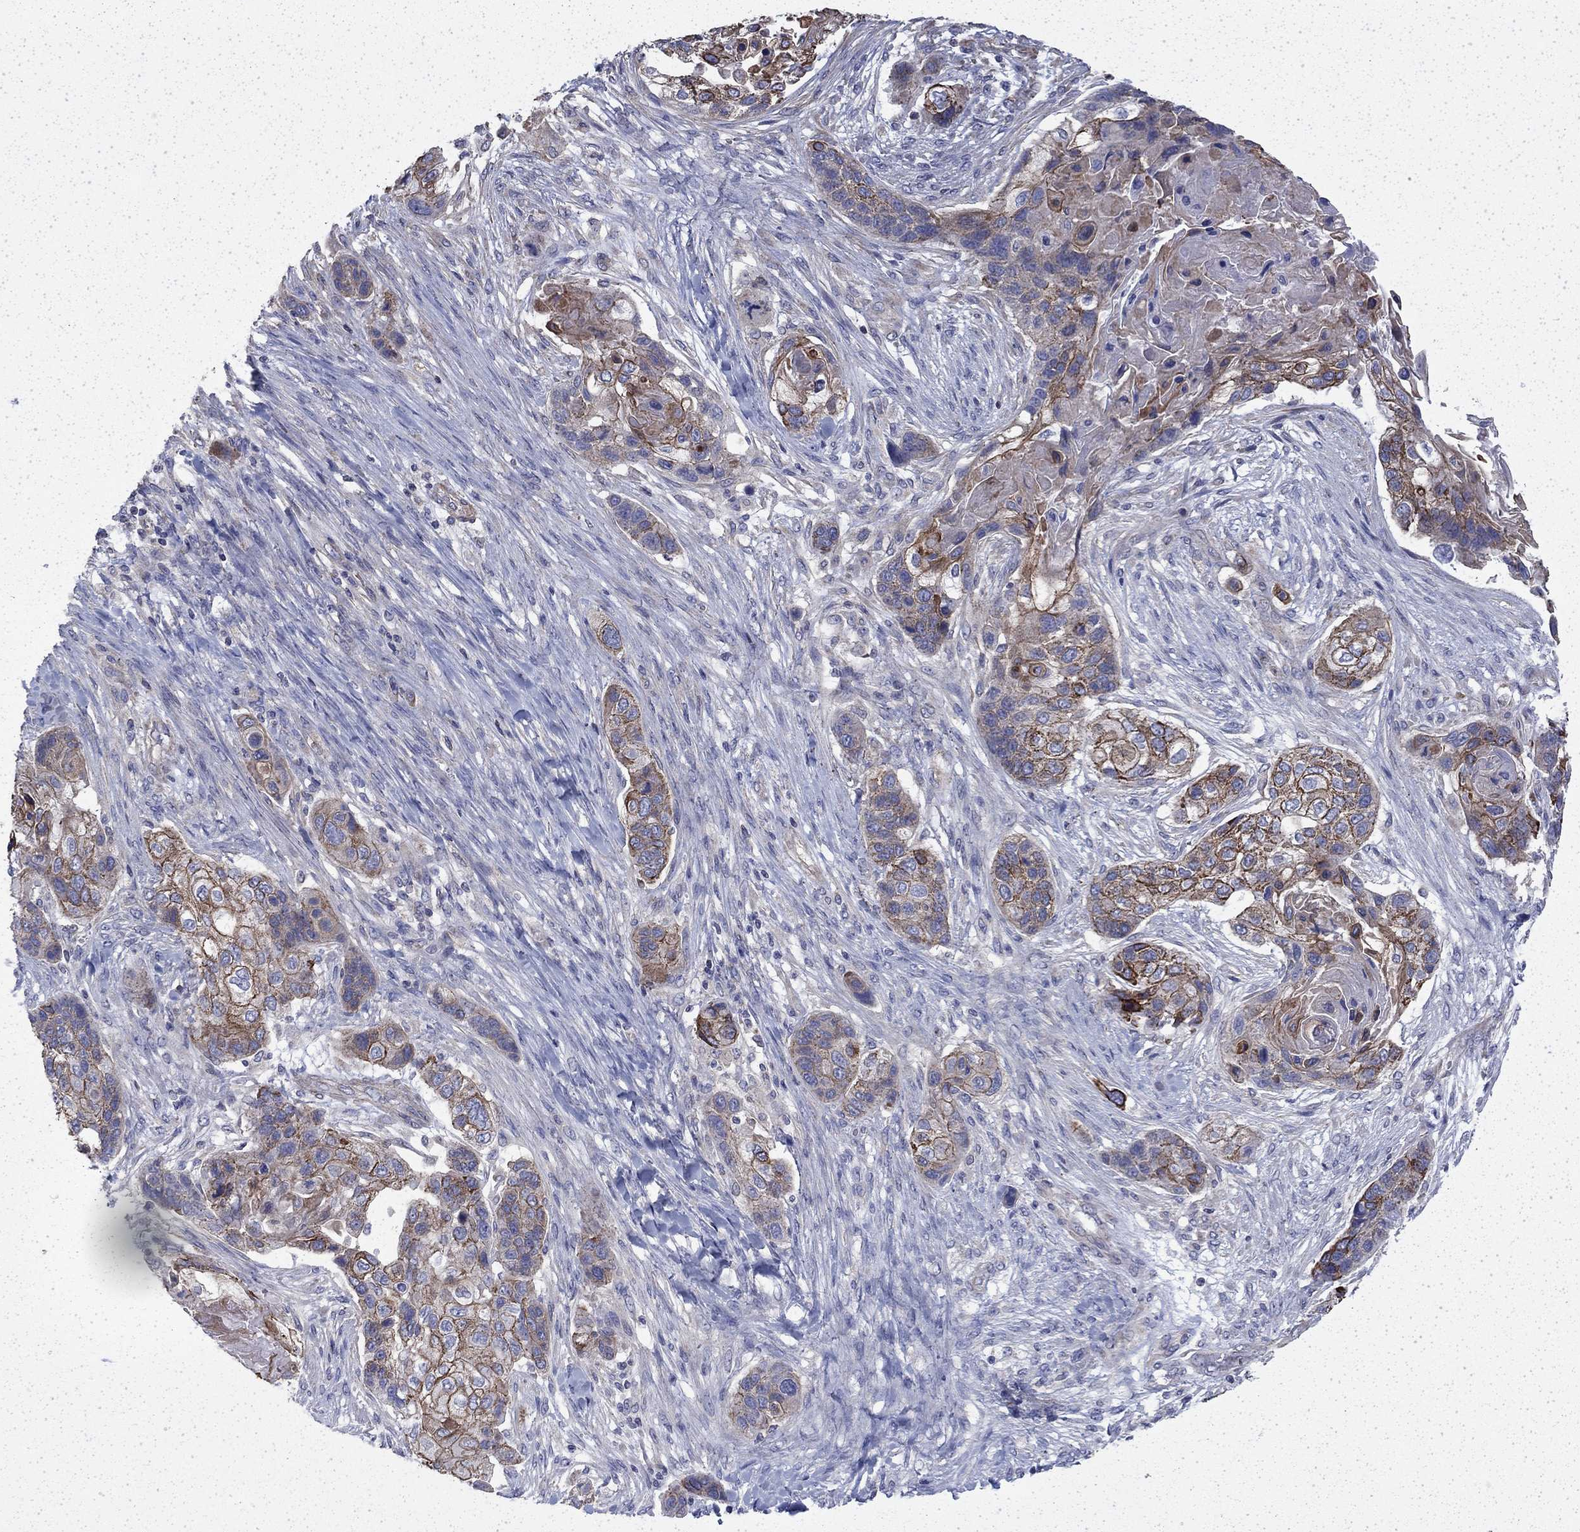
{"staining": {"intensity": "strong", "quantity": "25%-75%", "location": "cytoplasmic/membranous"}, "tissue": "lung cancer", "cell_type": "Tumor cells", "image_type": "cancer", "snomed": [{"axis": "morphology", "description": "Squamous cell carcinoma, NOS"}, {"axis": "topography", "description": "Lung"}], "caption": "High-power microscopy captured an IHC photomicrograph of lung cancer, revealing strong cytoplasmic/membranous staining in approximately 25%-75% of tumor cells.", "gene": "DTNA", "patient": {"sex": "male", "age": 69}}